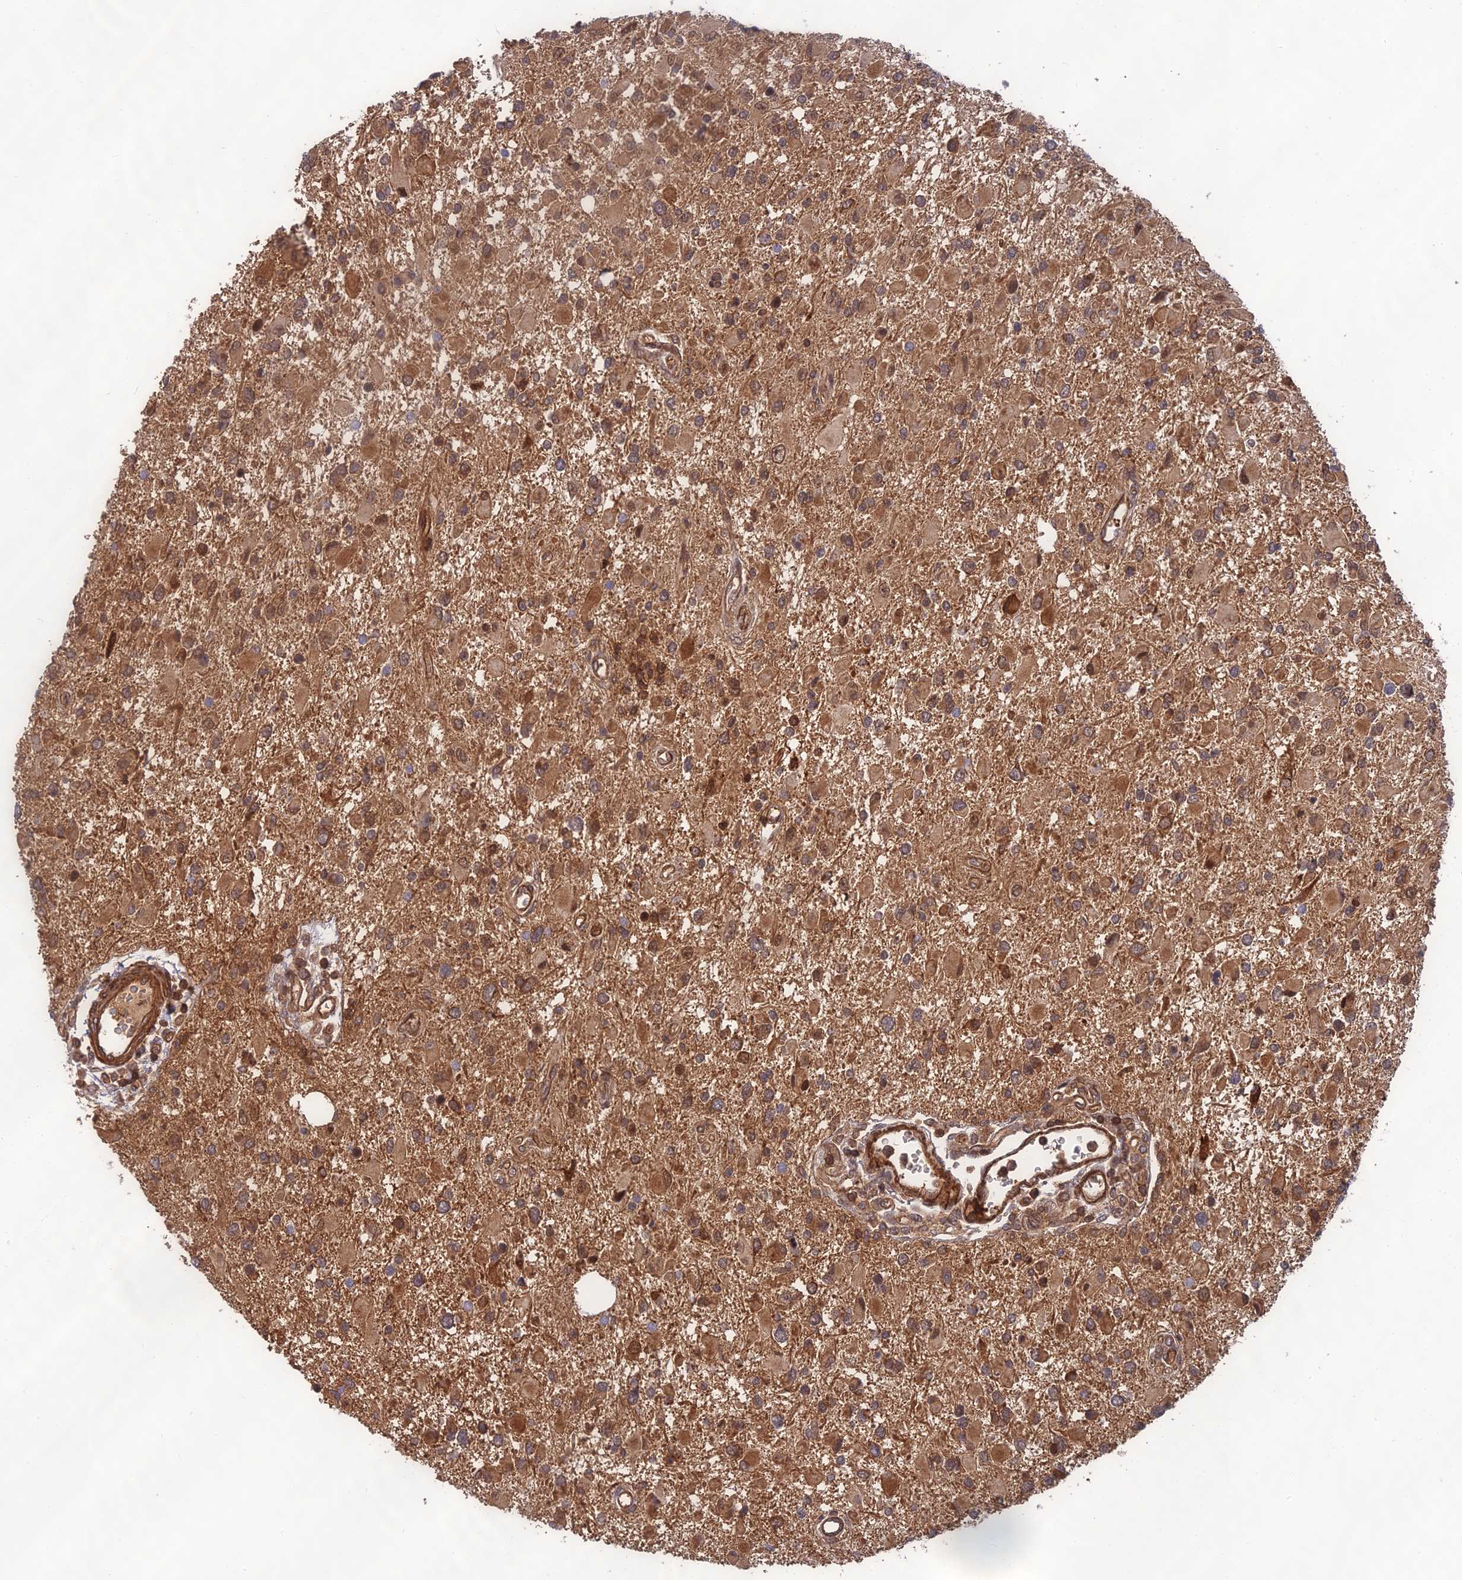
{"staining": {"intensity": "moderate", "quantity": ">75%", "location": "cytoplasmic/membranous"}, "tissue": "glioma", "cell_type": "Tumor cells", "image_type": "cancer", "snomed": [{"axis": "morphology", "description": "Glioma, malignant, High grade"}, {"axis": "topography", "description": "Brain"}], "caption": "Protein staining exhibits moderate cytoplasmic/membranous positivity in approximately >75% of tumor cells in glioma. The staining was performed using DAB (3,3'-diaminobenzidine), with brown indicating positive protein expression. Nuclei are stained blue with hematoxylin.", "gene": "OSBPL1A", "patient": {"sex": "male", "age": 53}}